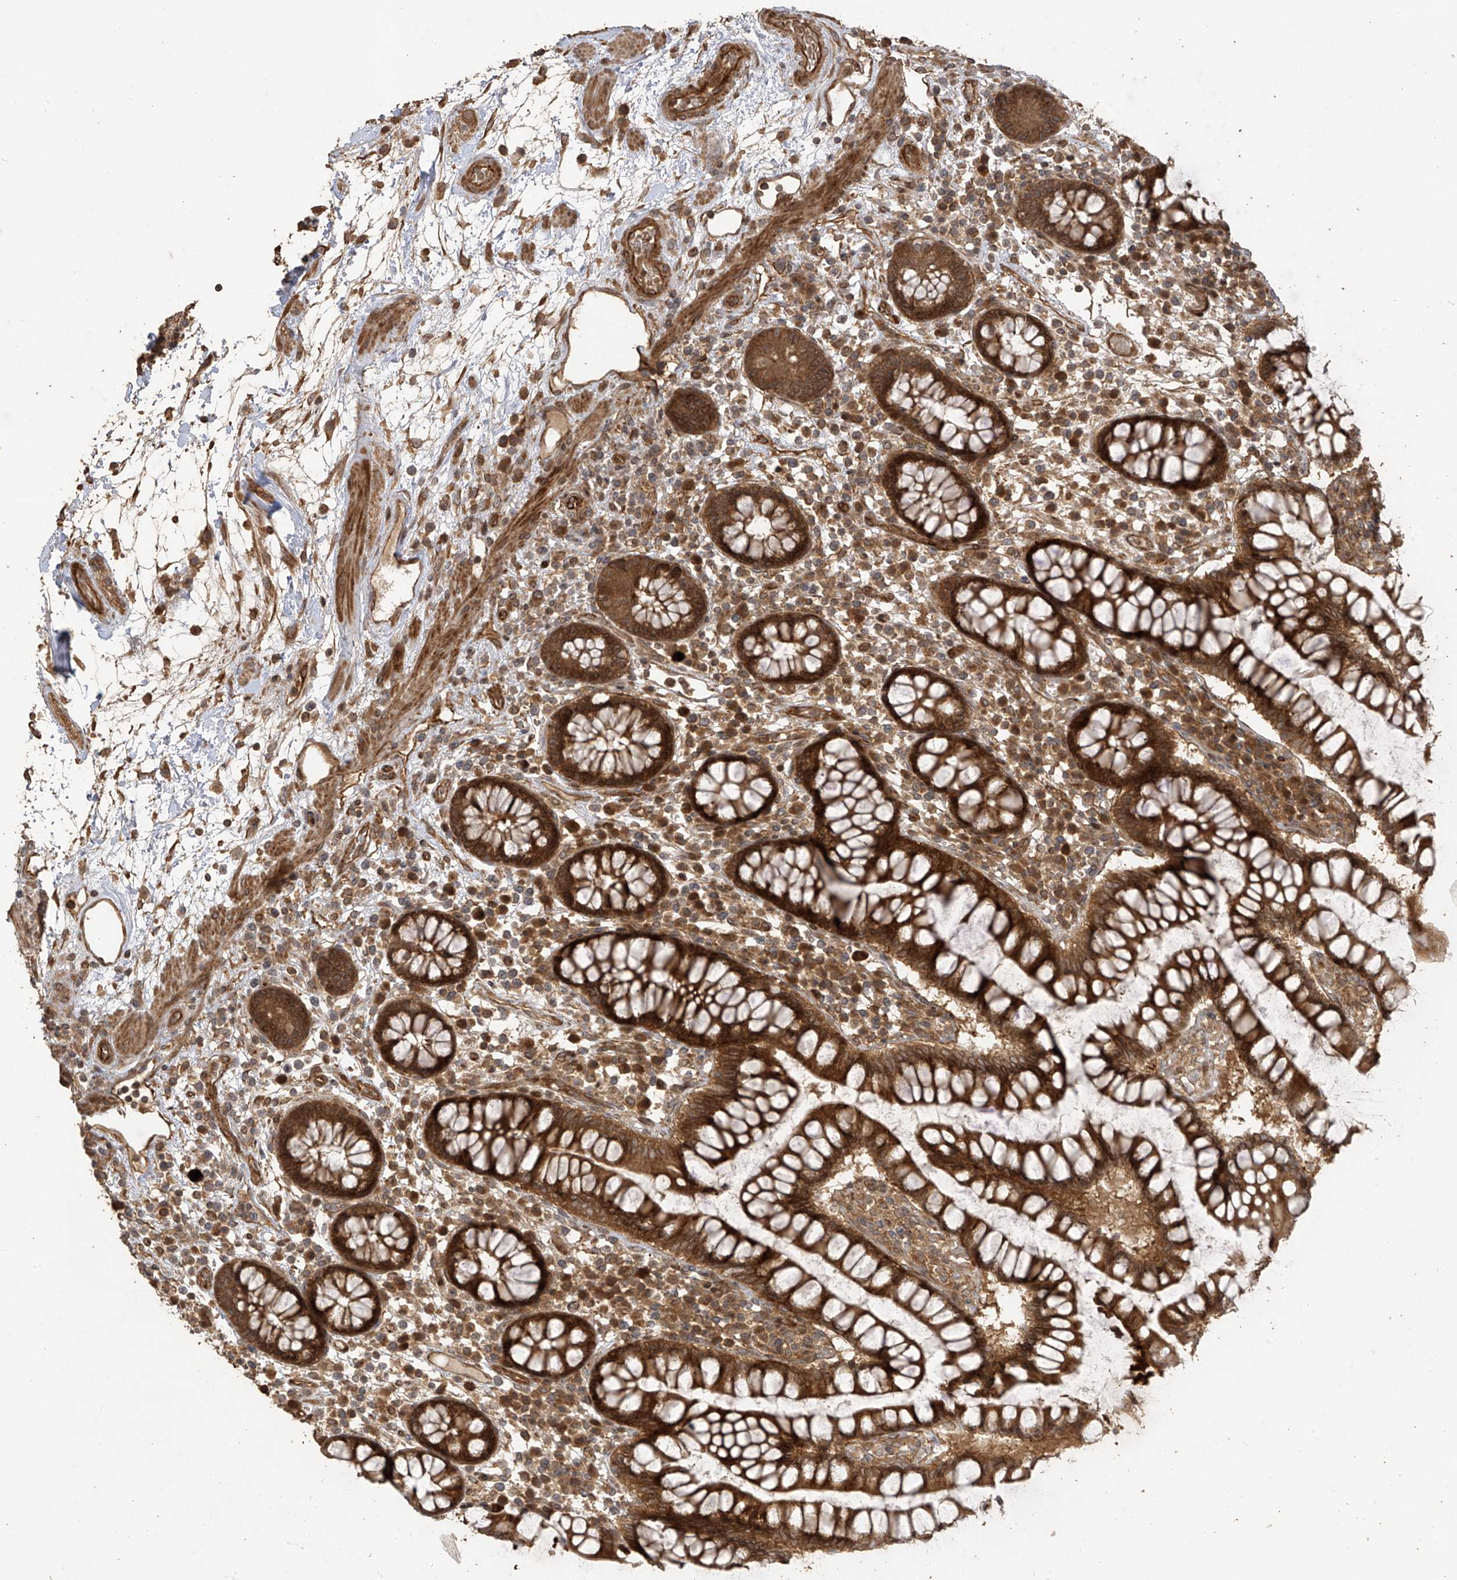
{"staining": {"intensity": "strong", "quantity": ">75%", "location": "cytoplasmic/membranous"}, "tissue": "colon", "cell_type": "Endothelial cells", "image_type": "normal", "snomed": [{"axis": "morphology", "description": "Normal tissue, NOS"}, {"axis": "topography", "description": "Colon"}], "caption": "Protein expression by immunohistochemistry shows strong cytoplasmic/membranous staining in approximately >75% of endothelial cells in unremarkable colon. The staining was performed using DAB to visualize the protein expression in brown, while the nuclei were stained in blue with hematoxylin (Magnification: 20x).", "gene": "ZNF653", "patient": {"sex": "female", "age": 79}}